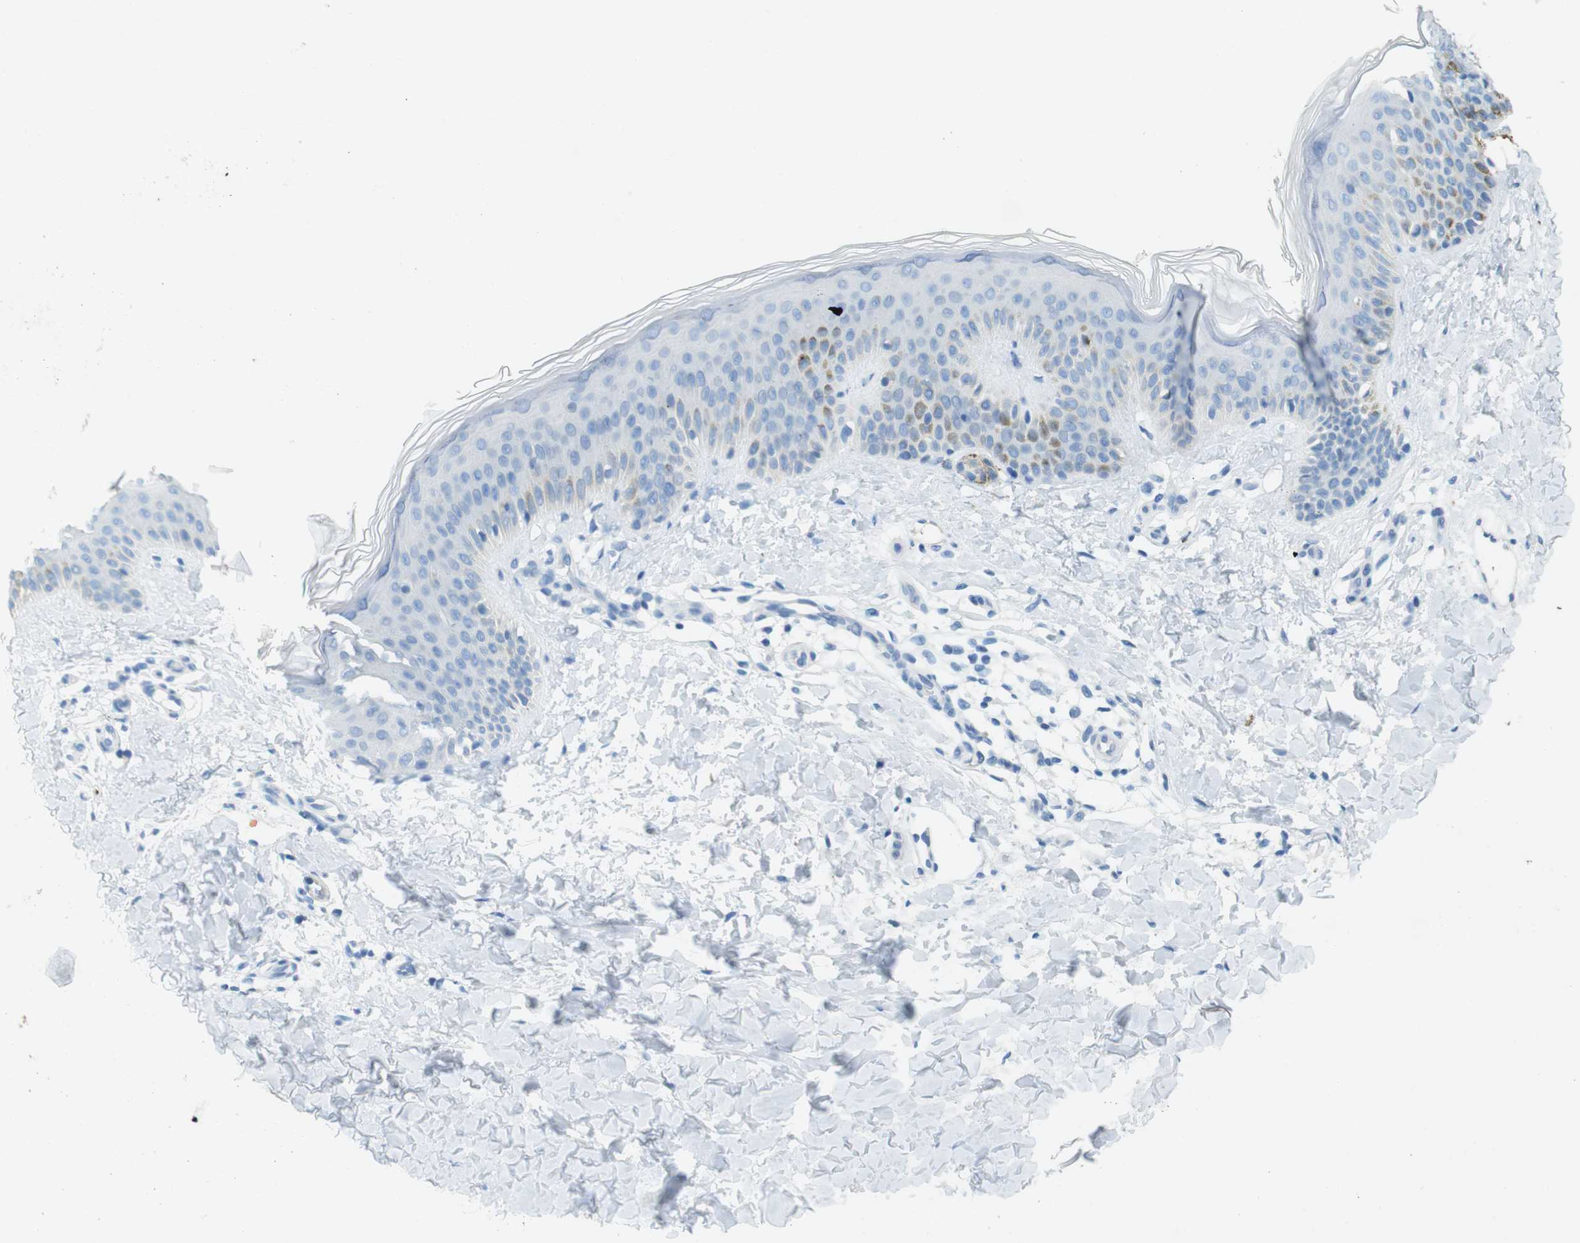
{"staining": {"intensity": "negative", "quantity": "none", "location": "none"}, "tissue": "skin", "cell_type": "Fibroblasts", "image_type": "normal", "snomed": [{"axis": "morphology", "description": "Normal tissue, NOS"}, {"axis": "topography", "description": "Skin"}], "caption": "The IHC micrograph has no significant positivity in fibroblasts of skin.", "gene": "CD320", "patient": {"sex": "male", "age": 16}}